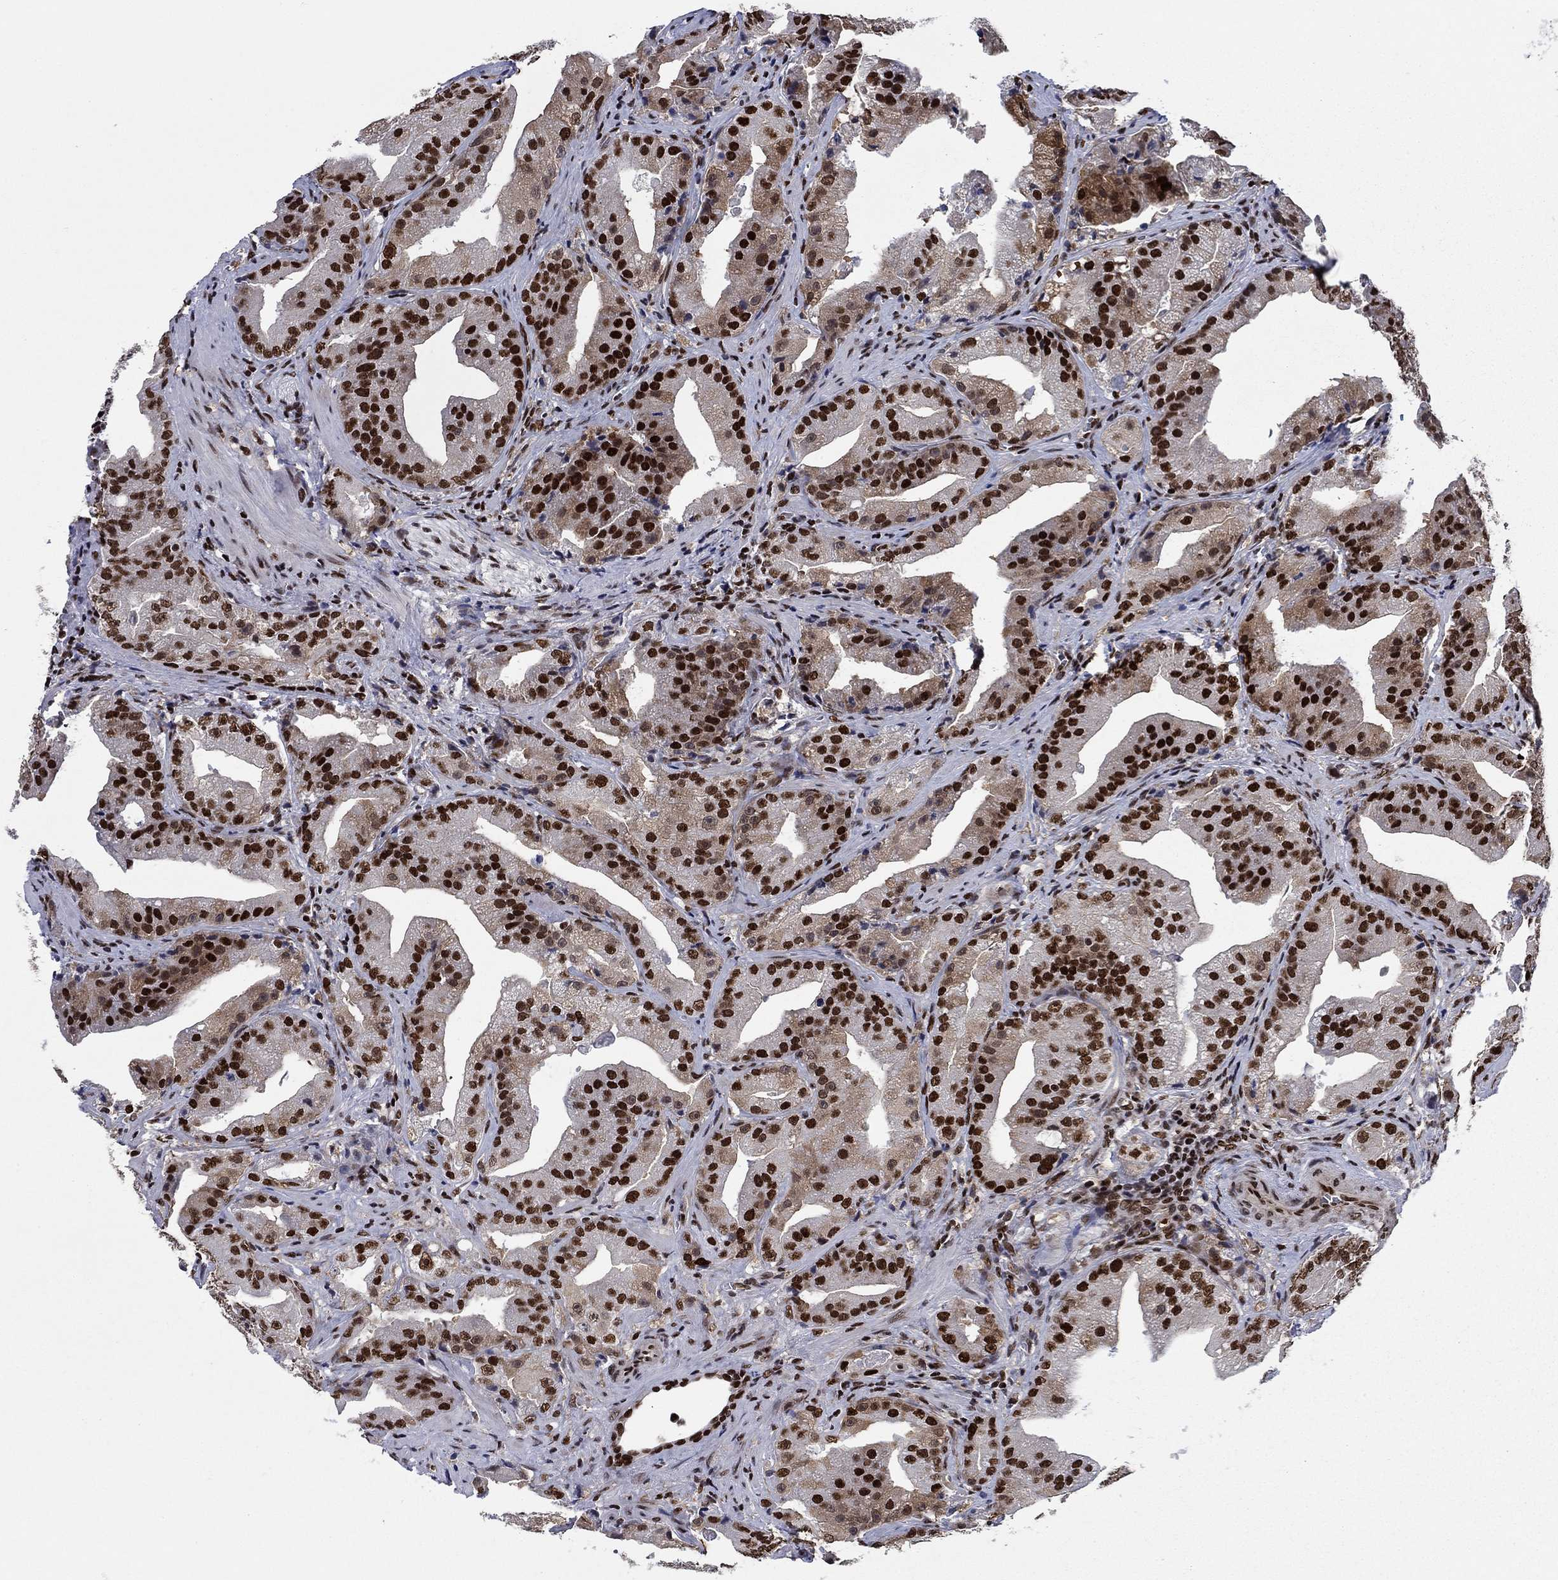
{"staining": {"intensity": "strong", "quantity": ">75%", "location": "nuclear"}, "tissue": "prostate cancer", "cell_type": "Tumor cells", "image_type": "cancer", "snomed": [{"axis": "morphology", "description": "Adenocarcinoma, Low grade"}, {"axis": "topography", "description": "Prostate"}], "caption": "Human low-grade adenocarcinoma (prostate) stained for a protein (brown) demonstrates strong nuclear positive staining in approximately >75% of tumor cells.", "gene": "RPRD1B", "patient": {"sex": "male", "age": 62}}